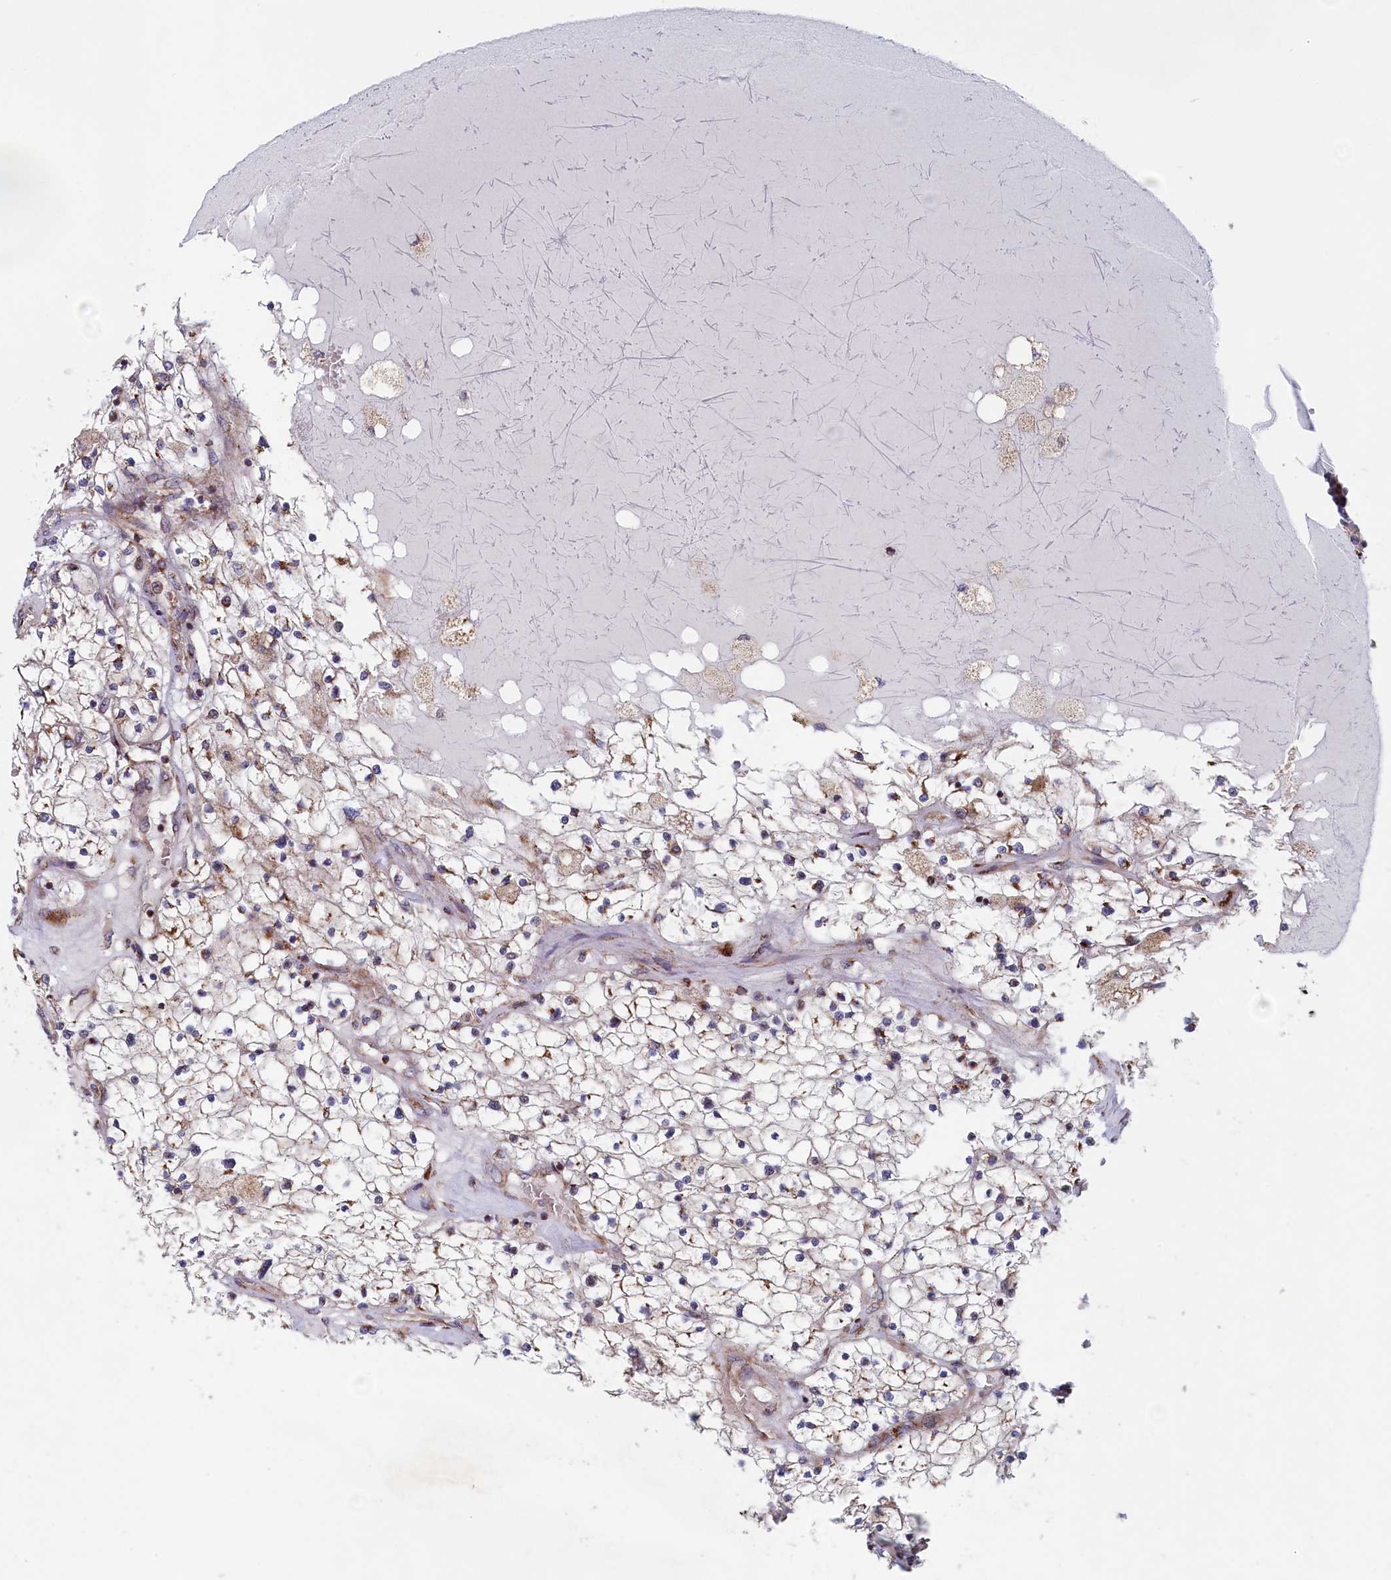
{"staining": {"intensity": "negative", "quantity": "none", "location": "none"}, "tissue": "renal cancer", "cell_type": "Tumor cells", "image_type": "cancer", "snomed": [{"axis": "morphology", "description": "Normal tissue, NOS"}, {"axis": "morphology", "description": "Adenocarcinoma, NOS"}, {"axis": "topography", "description": "Kidney"}], "caption": "Protein analysis of renal cancer (adenocarcinoma) exhibits no significant staining in tumor cells. Nuclei are stained in blue.", "gene": "MTFMT", "patient": {"sex": "male", "age": 68}}